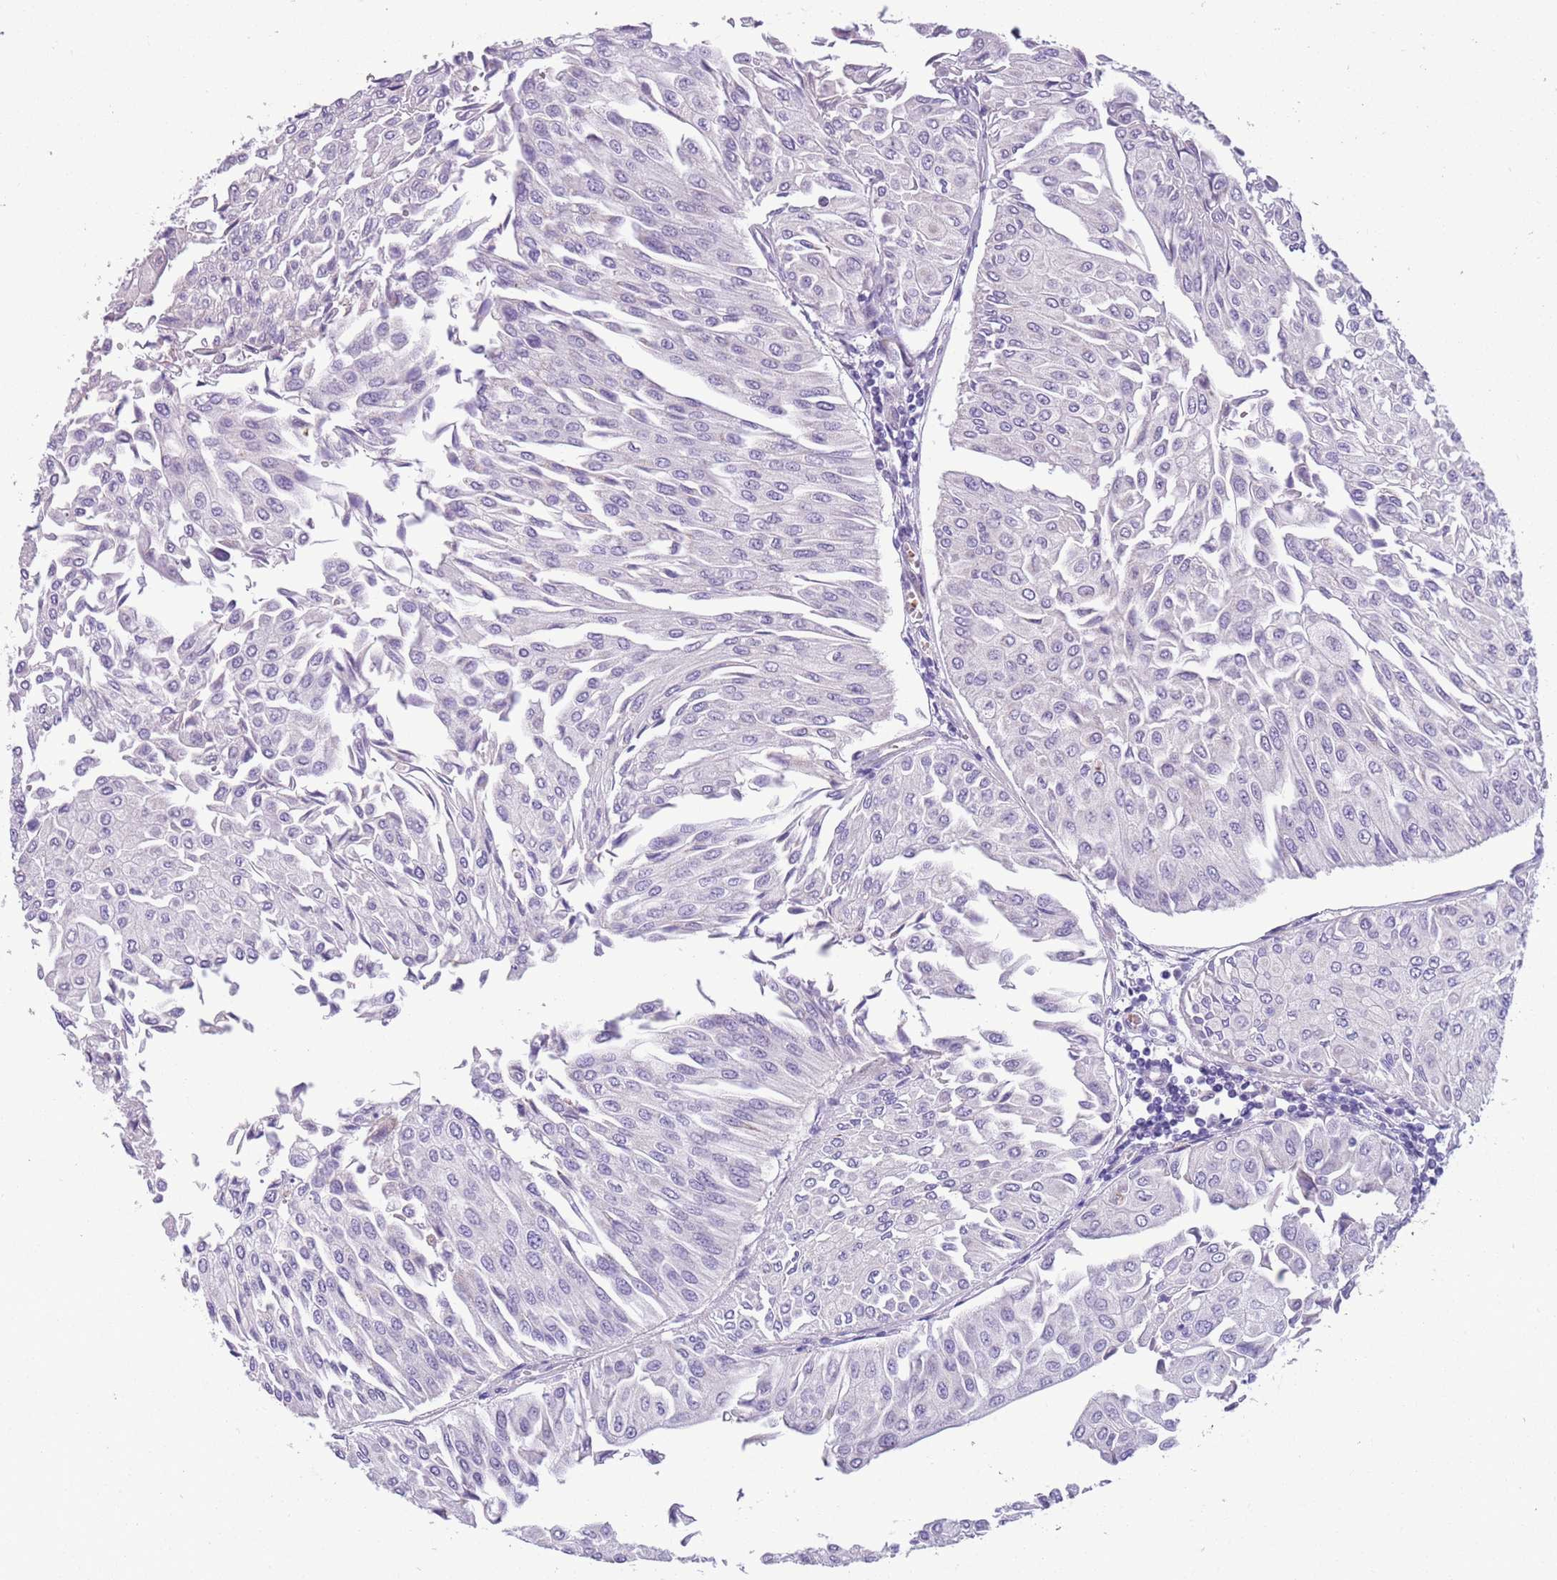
{"staining": {"intensity": "negative", "quantity": "none", "location": "none"}, "tissue": "urothelial cancer", "cell_type": "Tumor cells", "image_type": "cancer", "snomed": [{"axis": "morphology", "description": "Urothelial carcinoma, Low grade"}, {"axis": "topography", "description": "Urinary bladder"}], "caption": "Immunohistochemistry of urothelial cancer demonstrates no positivity in tumor cells.", "gene": "ADCY7", "patient": {"sex": "male", "age": 67}}